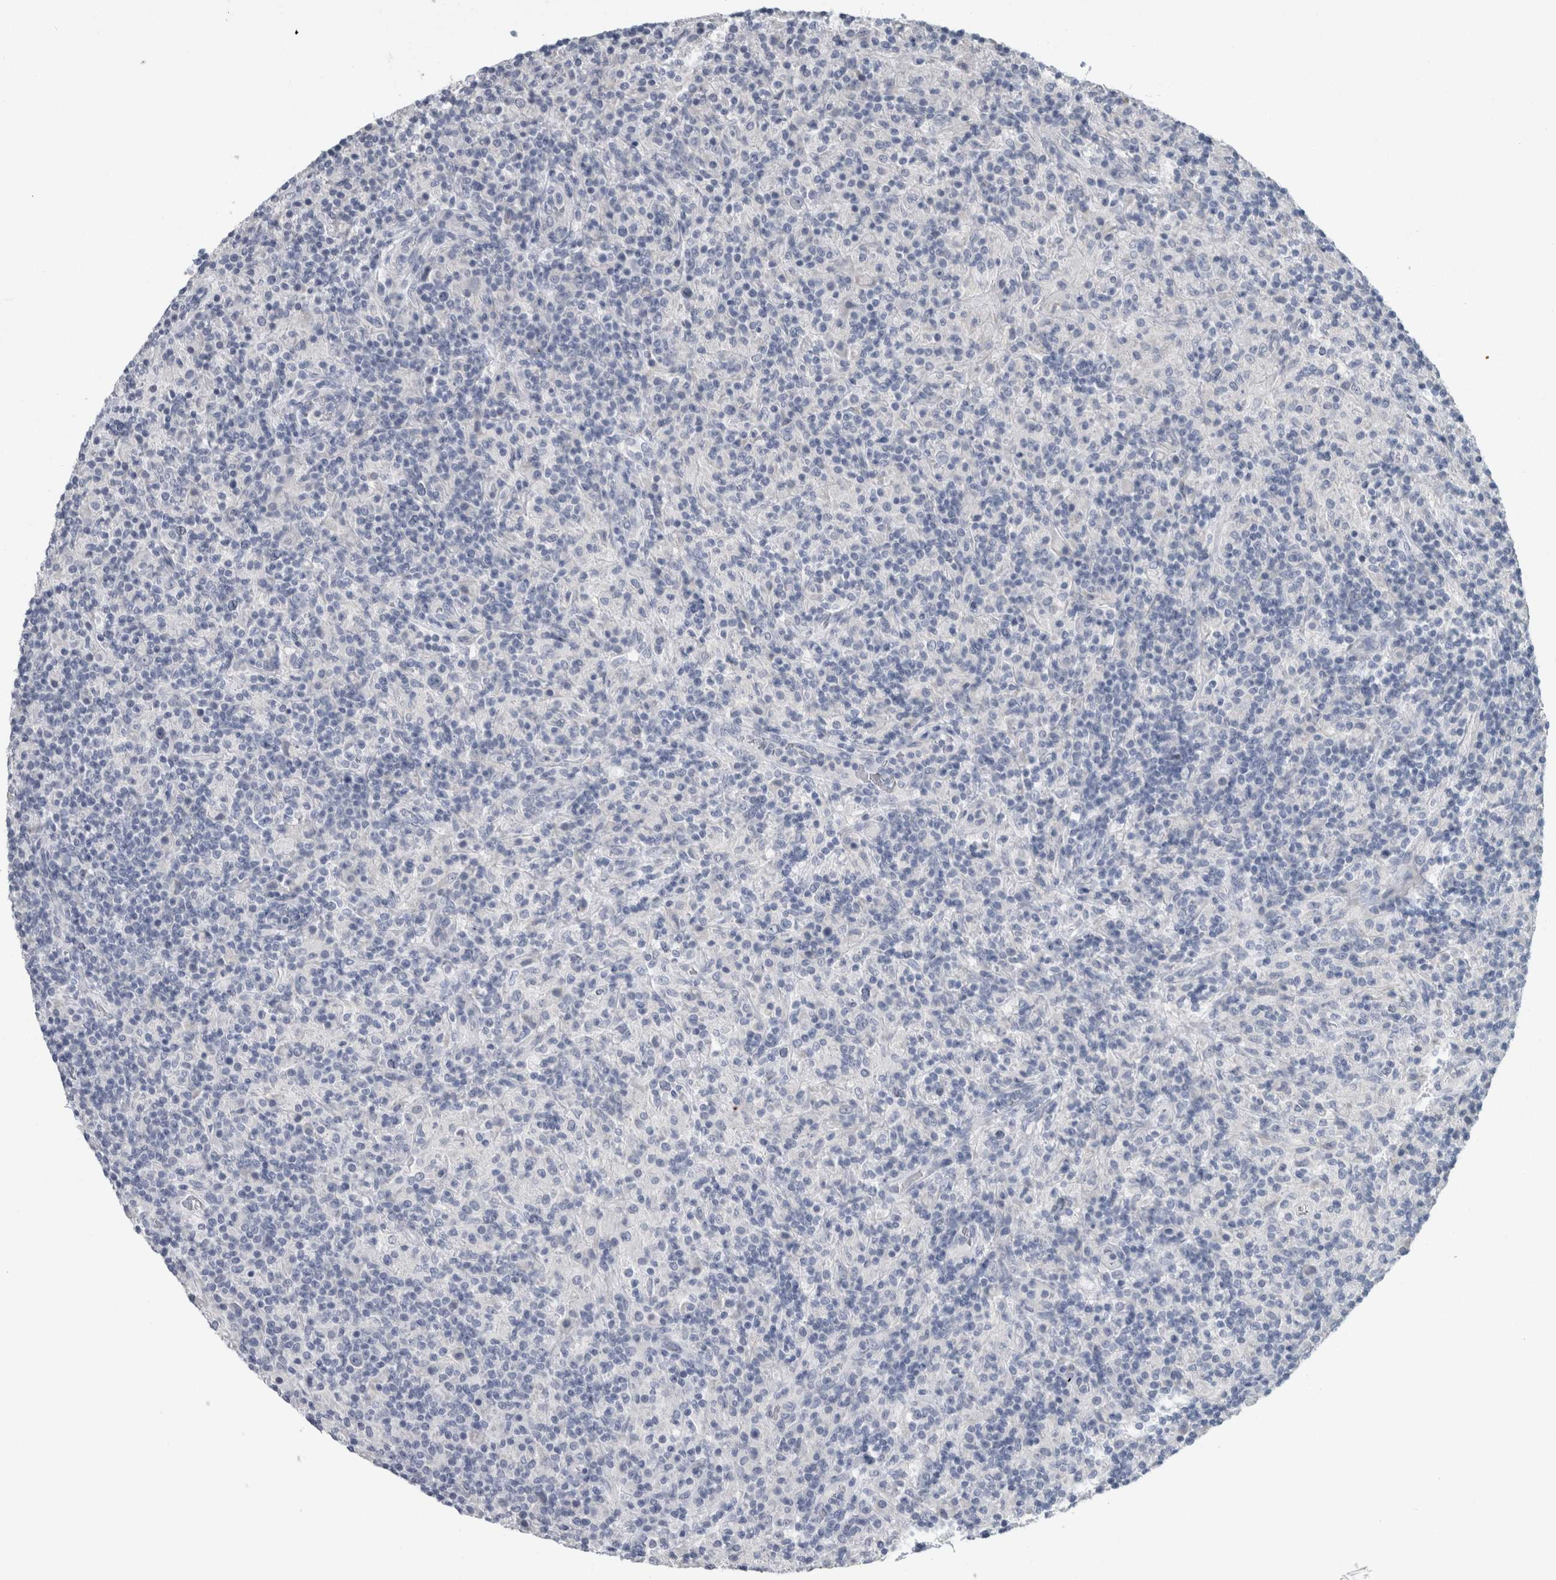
{"staining": {"intensity": "negative", "quantity": "none", "location": "none"}, "tissue": "lymphoma", "cell_type": "Tumor cells", "image_type": "cancer", "snomed": [{"axis": "morphology", "description": "Hodgkin's disease, NOS"}, {"axis": "topography", "description": "Lymph node"}], "caption": "Immunohistochemical staining of Hodgkin's disease exhibits no significant expression in tumor cells. (Stains: DAB (3,3'-diaminobenzidine) IHC with hematoxylin counter stain, Microscopy: brightfield microscopy at high magnification).", "gene": "NEFM", "patient": {"sex": "male", "age": 70}}